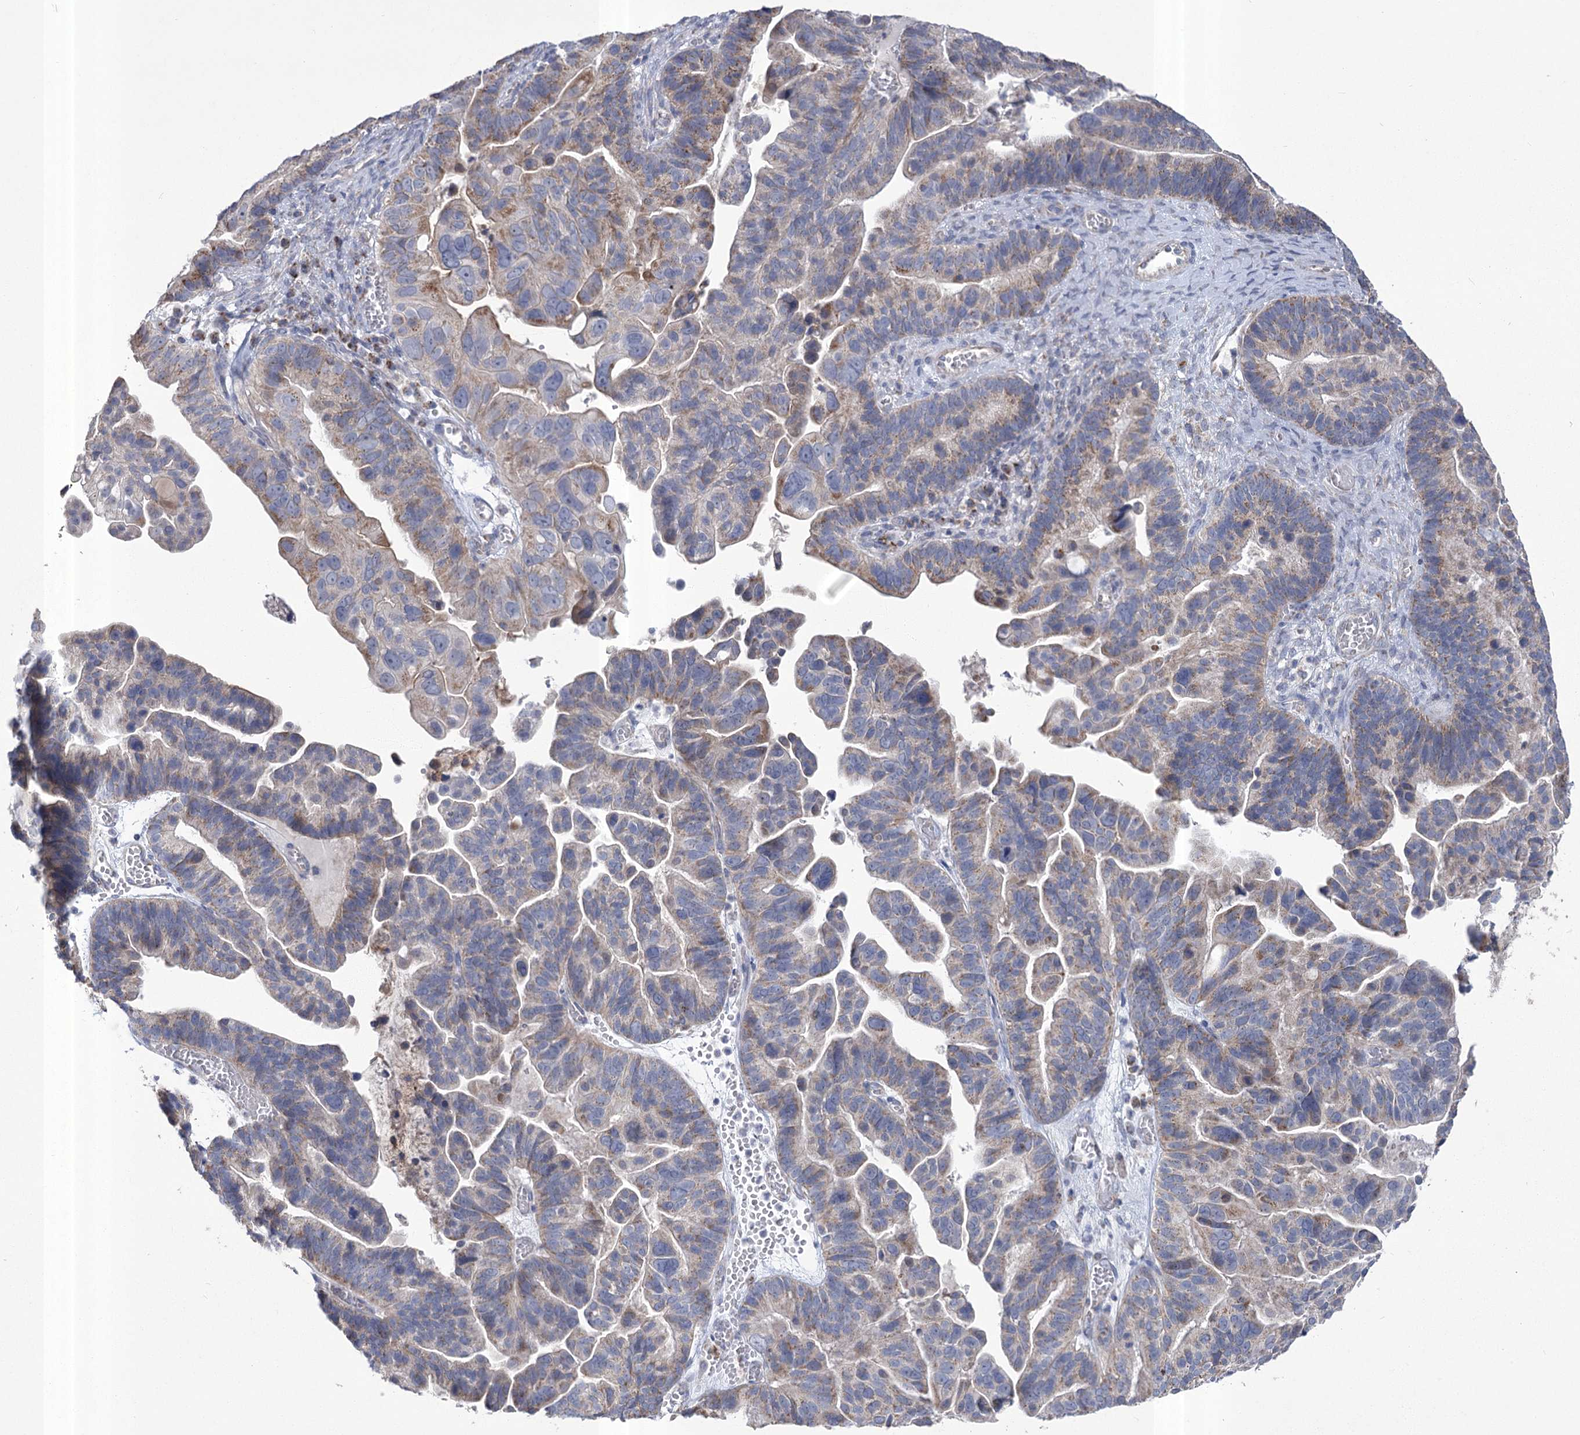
{"staining": {"intensity": "weak", "quantity": ">75%", "location": "cytoplasmic/membranous"}, "tissue": "ovarian cancer", "cell_type": "Tumor cells", "image_type": "cancer", "snomed": [{"axis": "morphology", "description": "Cystadenocarcinoma, serous, NOS"}, {"axis": "topography", "description": "Ovary"}], "caption": "A photomicrograph of serous cystadenocarcinoma (ovarian) stained for a protein reveals weak cytoplasmic/membranous brown staining in tumor cells.", "gene": "PDHB", "patient": {"sex": "female", "age": 56}}